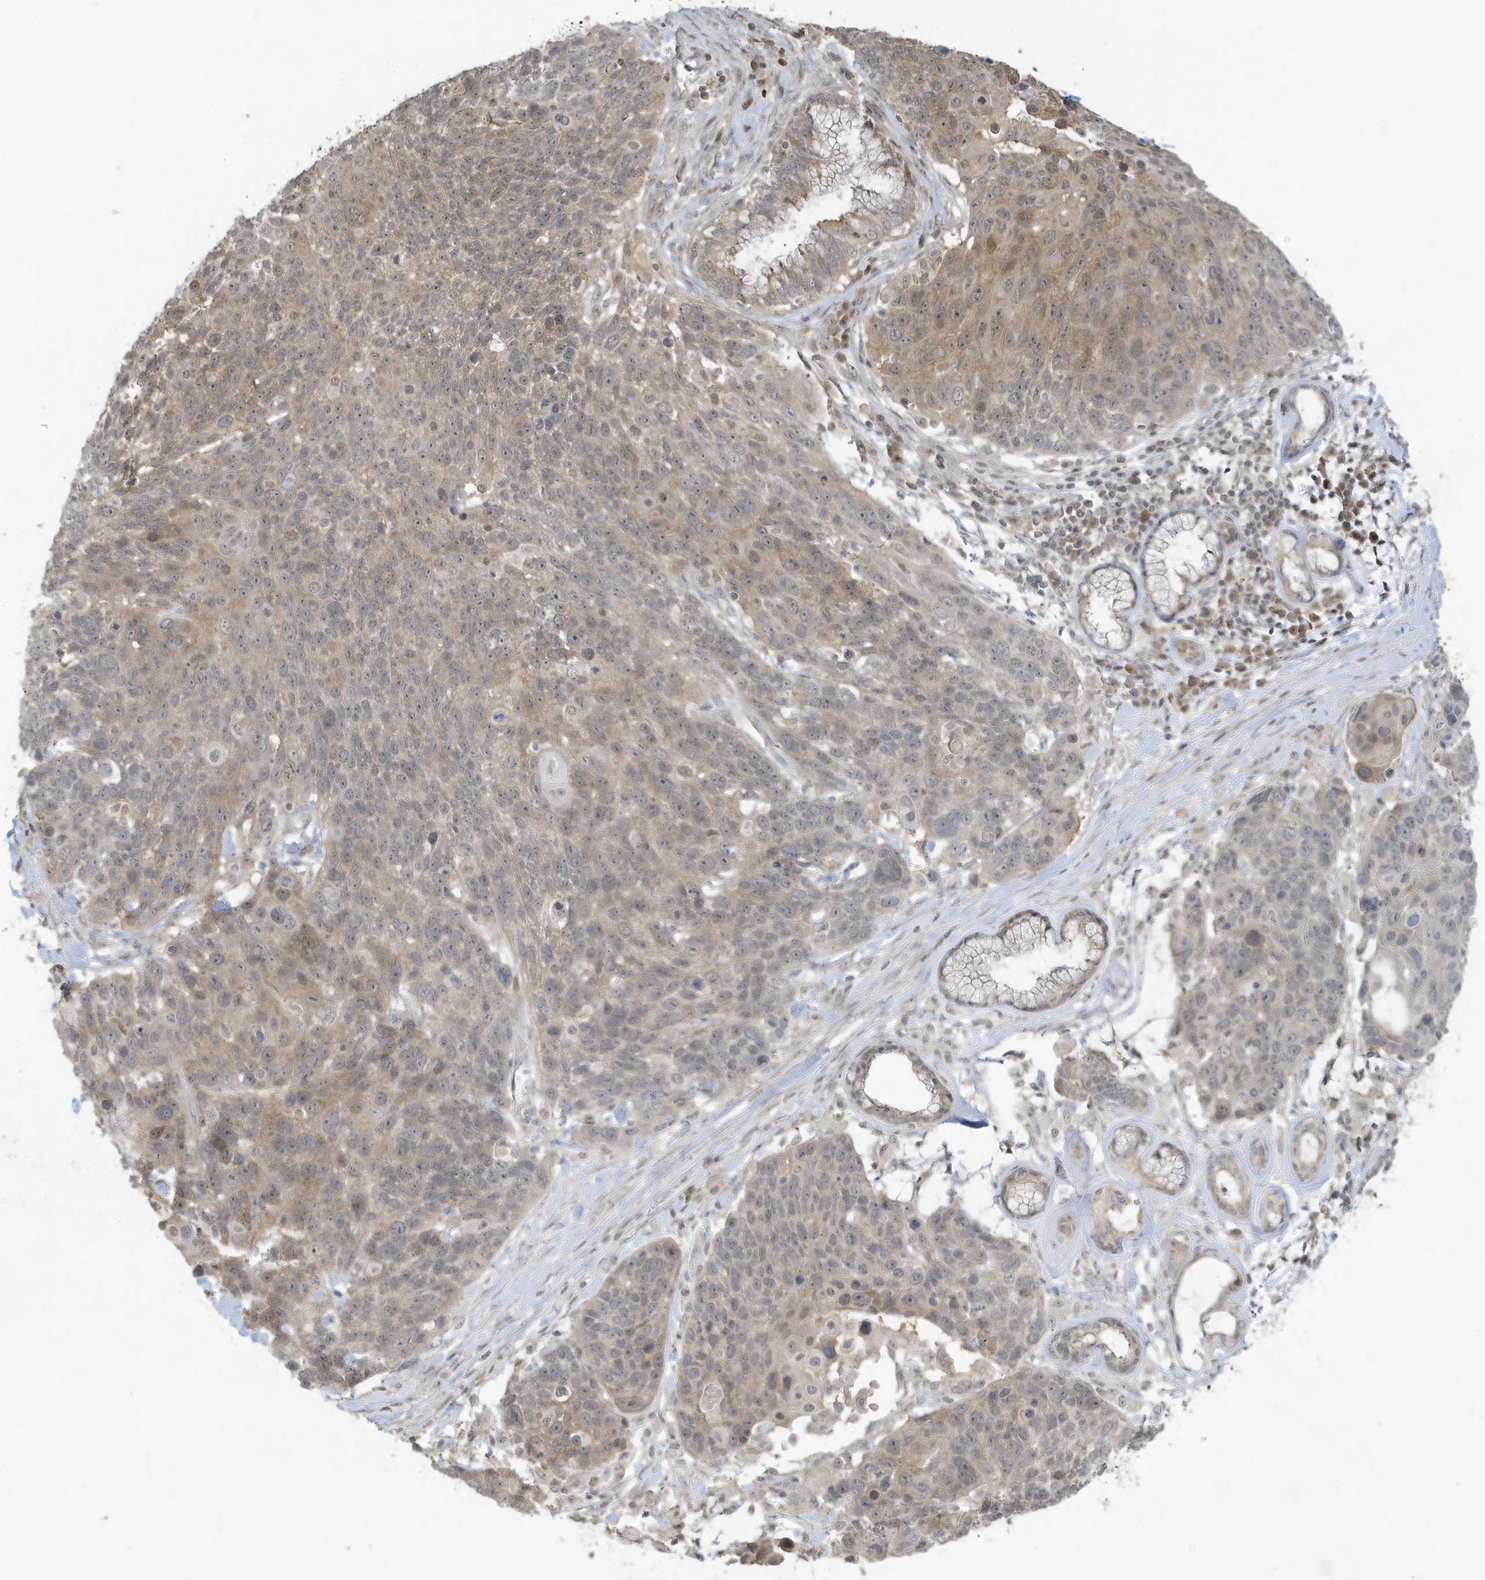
{"staining": {"intensity": "weak", "quantity": "25%-75%", "location": "cytoplasmic/membranous,nuclear"}, "tissue": "lung cancer", "cell_type": "Tumor cells", "image_type": "cancer", "snomed": [{"axis": "morphology", "description": "Squamous cell carcinoma, NOS"}, {"axis": "topography", "description": "Lung"}], "caption": "Immunohistochemistry (DAB (3,3'-diaminobenzidine)) staining of human squamous cell carcinoma (lung) shows weak cytoplasmic/membranous and nuclear protein positivity in approximately 25%-75% of tumor cells.", "gene": "PRRT3", "patient": {"sex": "male", "age": 66}}